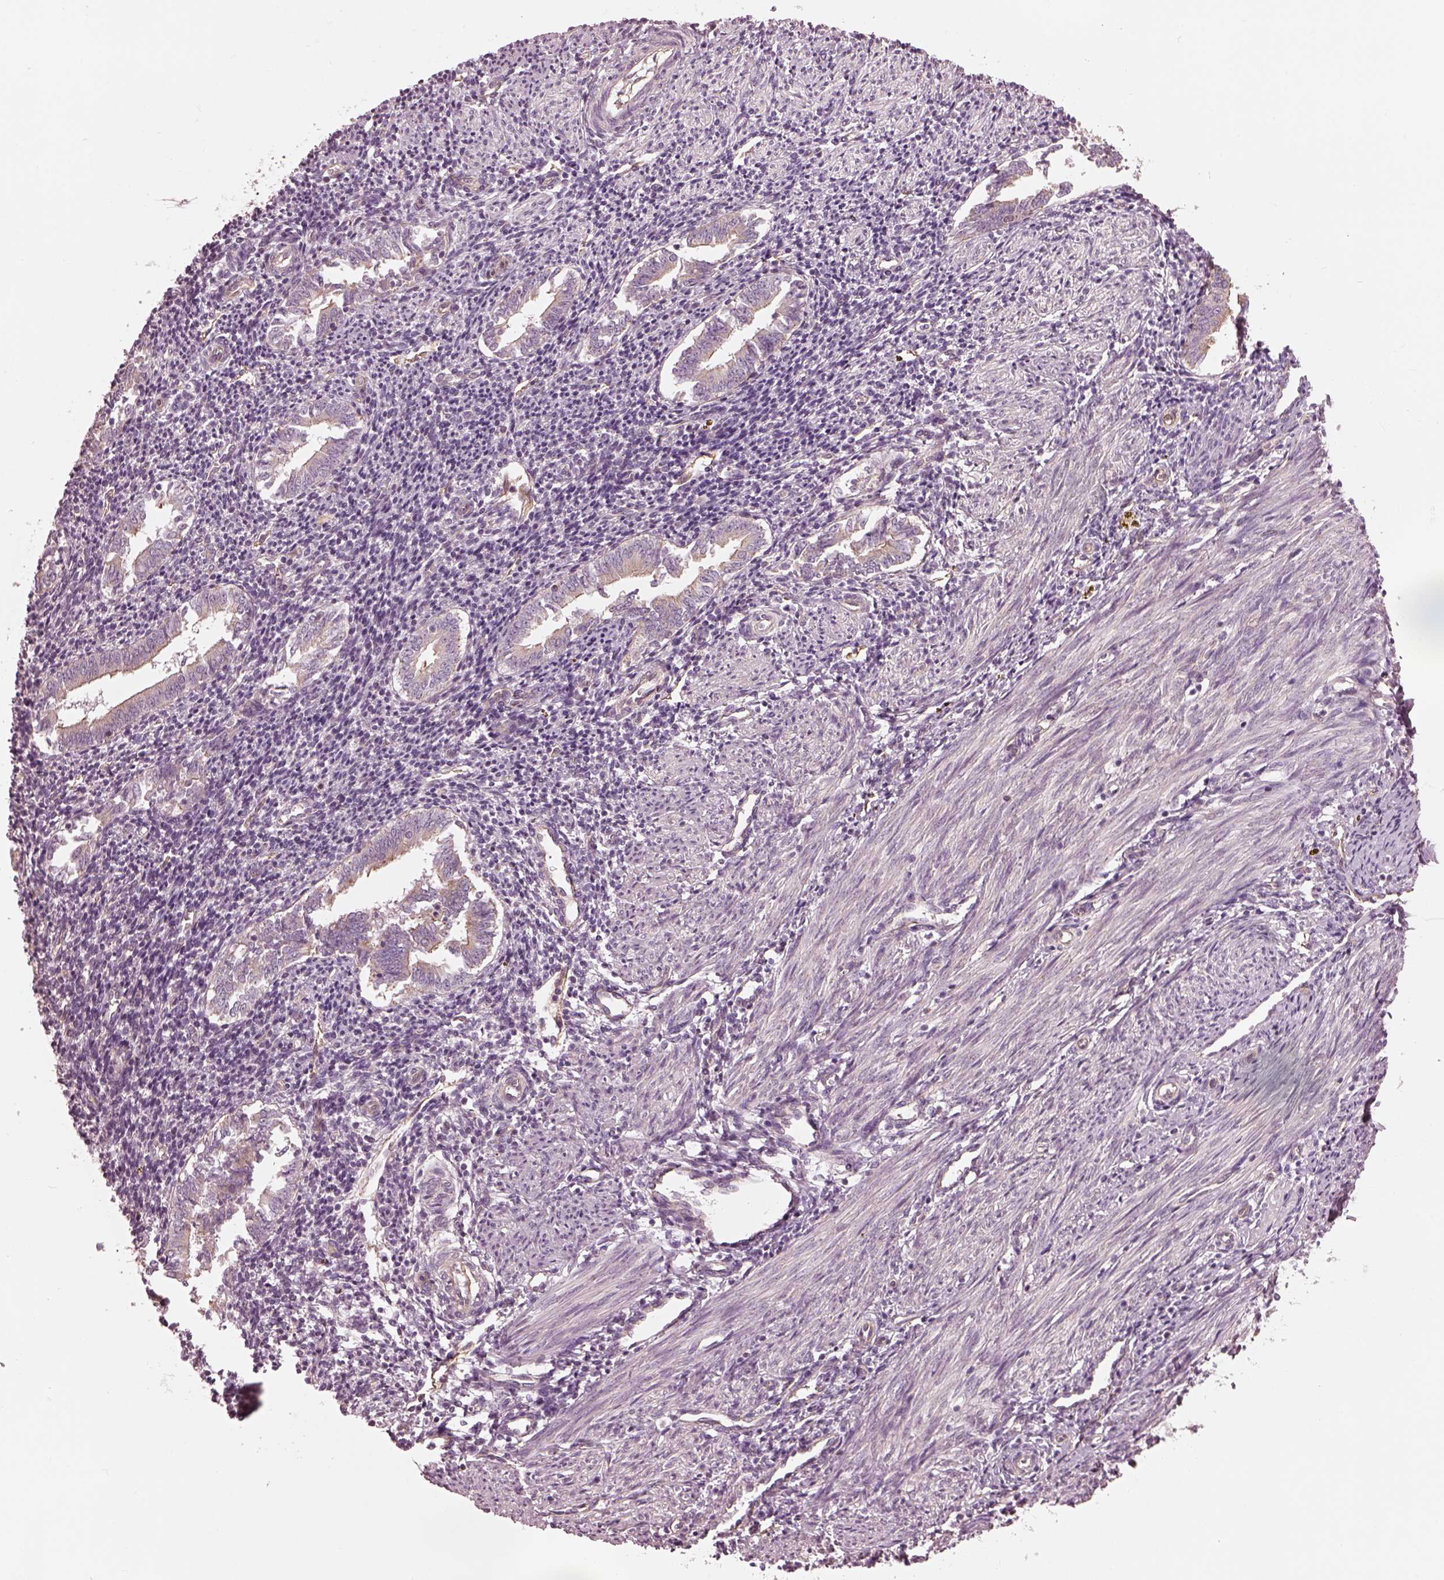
{"staining": {"intensity": "negative", "quantity": "none", "location": "none"}, "tissue": "endometrium", "cell_type": "Cells in endometrial stroma", "image_type": "normal", "snomed": [{"axis": "morphology", "description": "Normal tissue, NOS"}, {"axis": "topography", "description": "Endometrium"}], "caption": "Histopathology image shows no protein staining in cells in endometrial stroma of normal endometrium.", "gene": "ODAD1", "patient": {"sex": "female", "age": 25}}